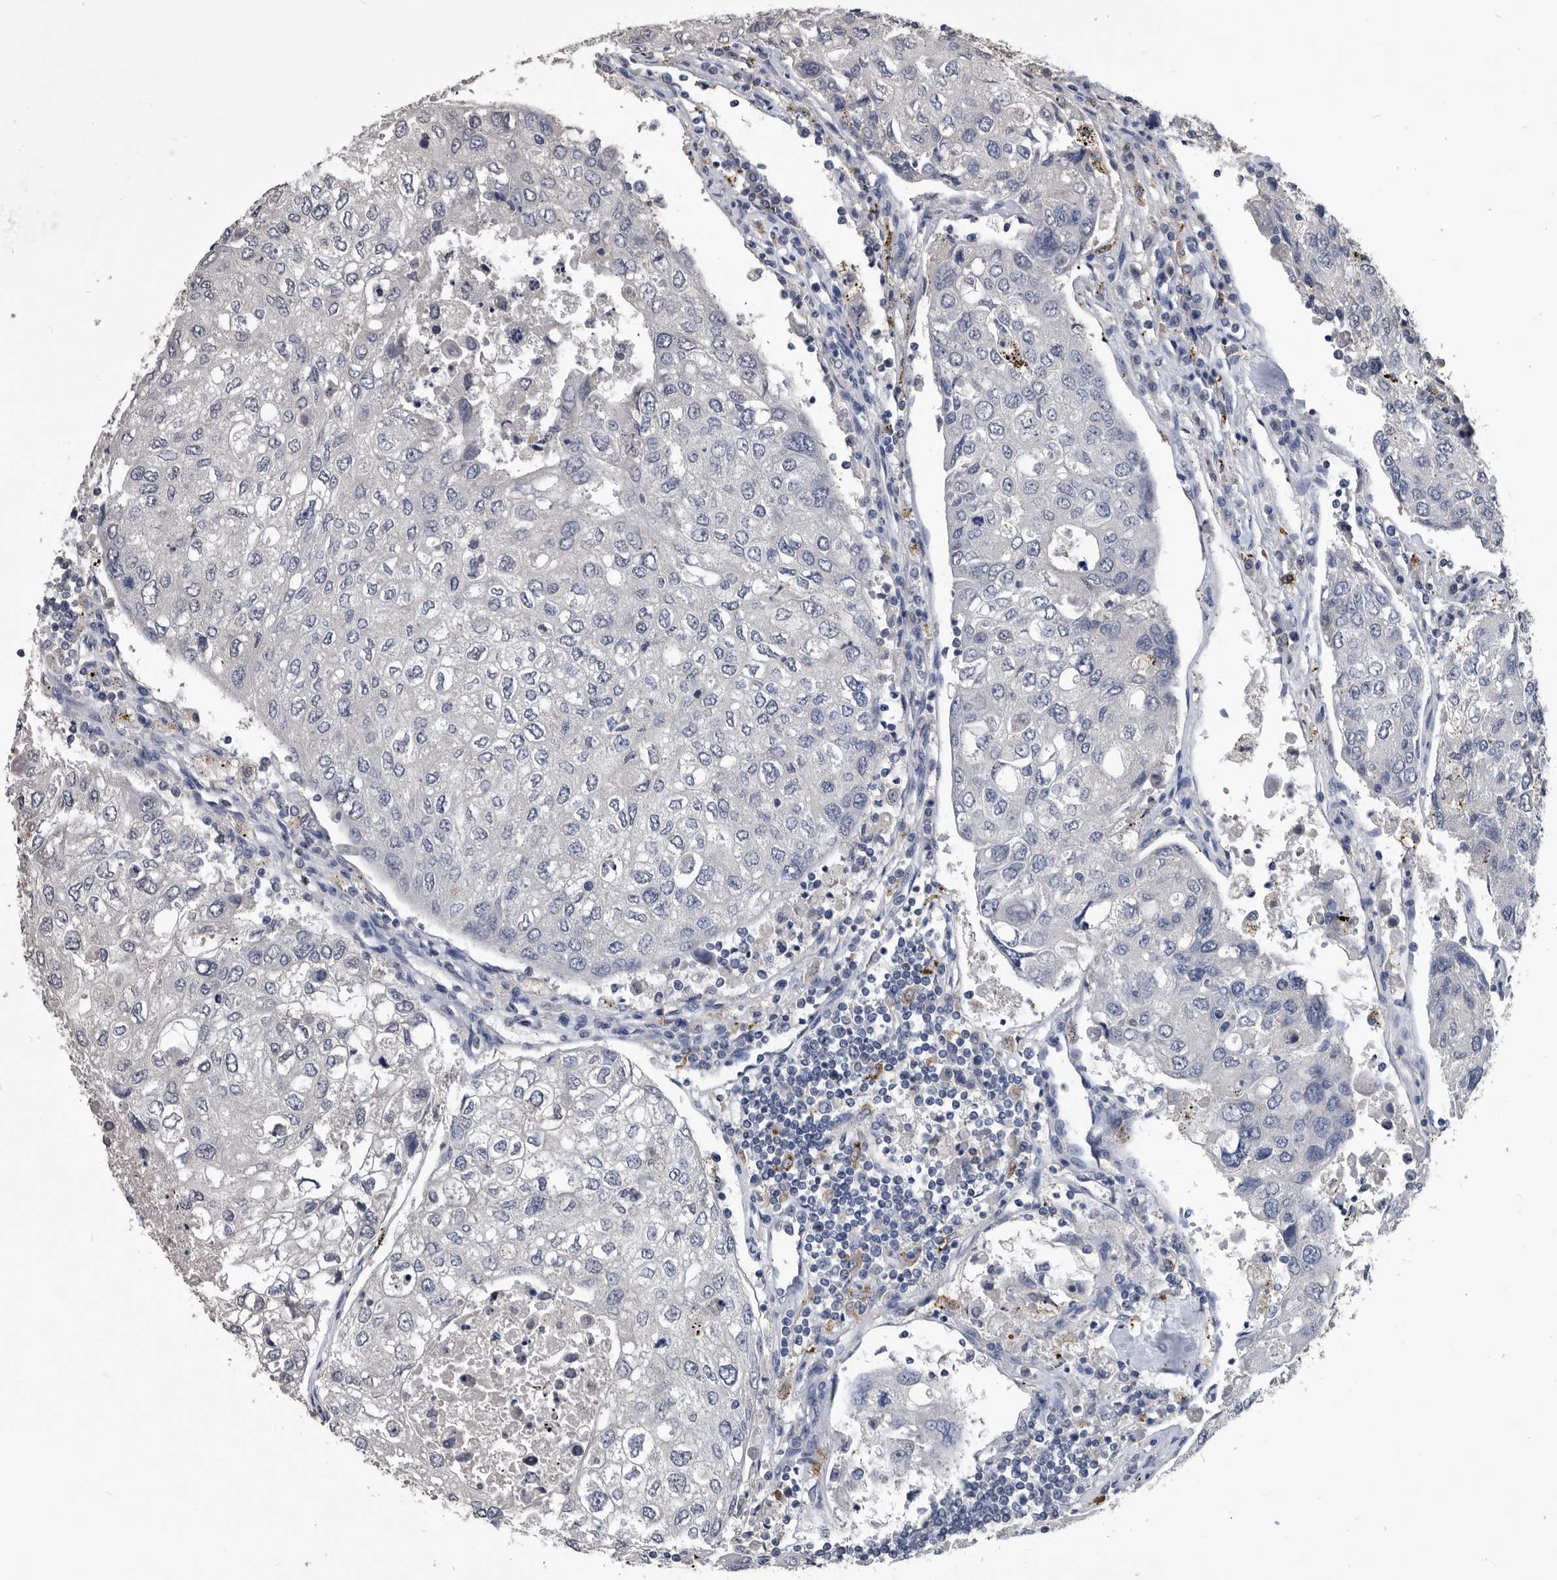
{"staining": {"intensity": "negative", "quantity": "none", "location": "none"}, "tissue": "urothelial cancer", "cell_type": "Tumor cells", "image_type": "cancer", "snomed": [{"axis": "morphology", "description": "Urothelial carcinoma, High grade"}, {"axis": "topography", "description": "Lymph node"}, {"axis": "topography", "description": "Urinary bladder"}], "caption": "The photomicrograph demonstrates no staining of tumor cells in urothelial cancer.", "gene": "PDXK", "patient": {"sex": "male", "age": 51}}